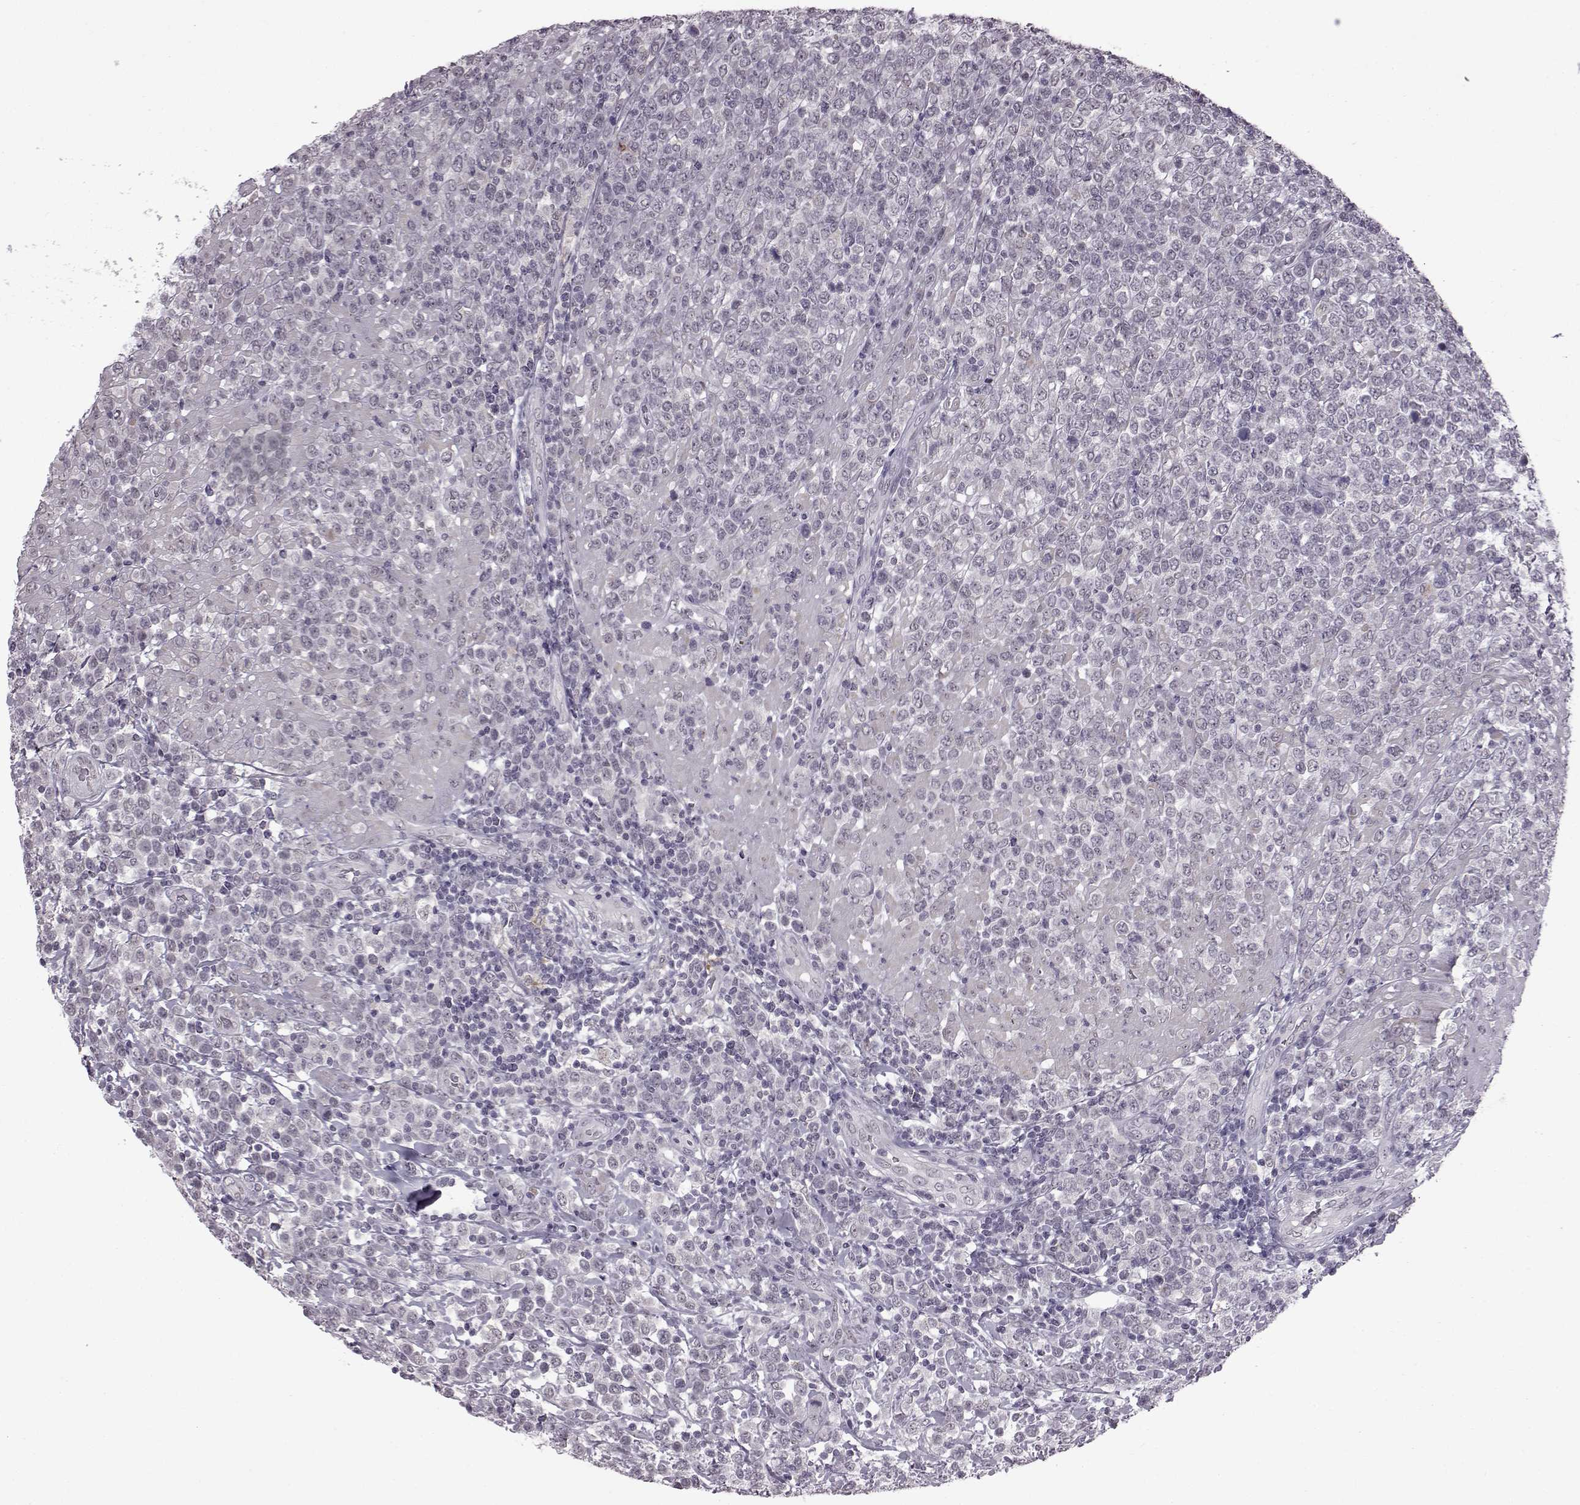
{"staining": {"intensity": "negative", "quantity": "none", "location": "none"}, "tissue": "lymphoma", "cell_type": "Tumor cells", "image_type": "cancer", "snomed": [{"axis": "morphology", "description": "Malignant lymphoma, non-Hodgkin's type, High grade"}, {"axis": "topography", "description": "Soft tissue"}], "caption": "Lymphoma was stained to show a protein in brown. There is no significant staining in tumor cells.", "gene": "SLC28A2", "patient": {"sex": "female", "age": 56}}